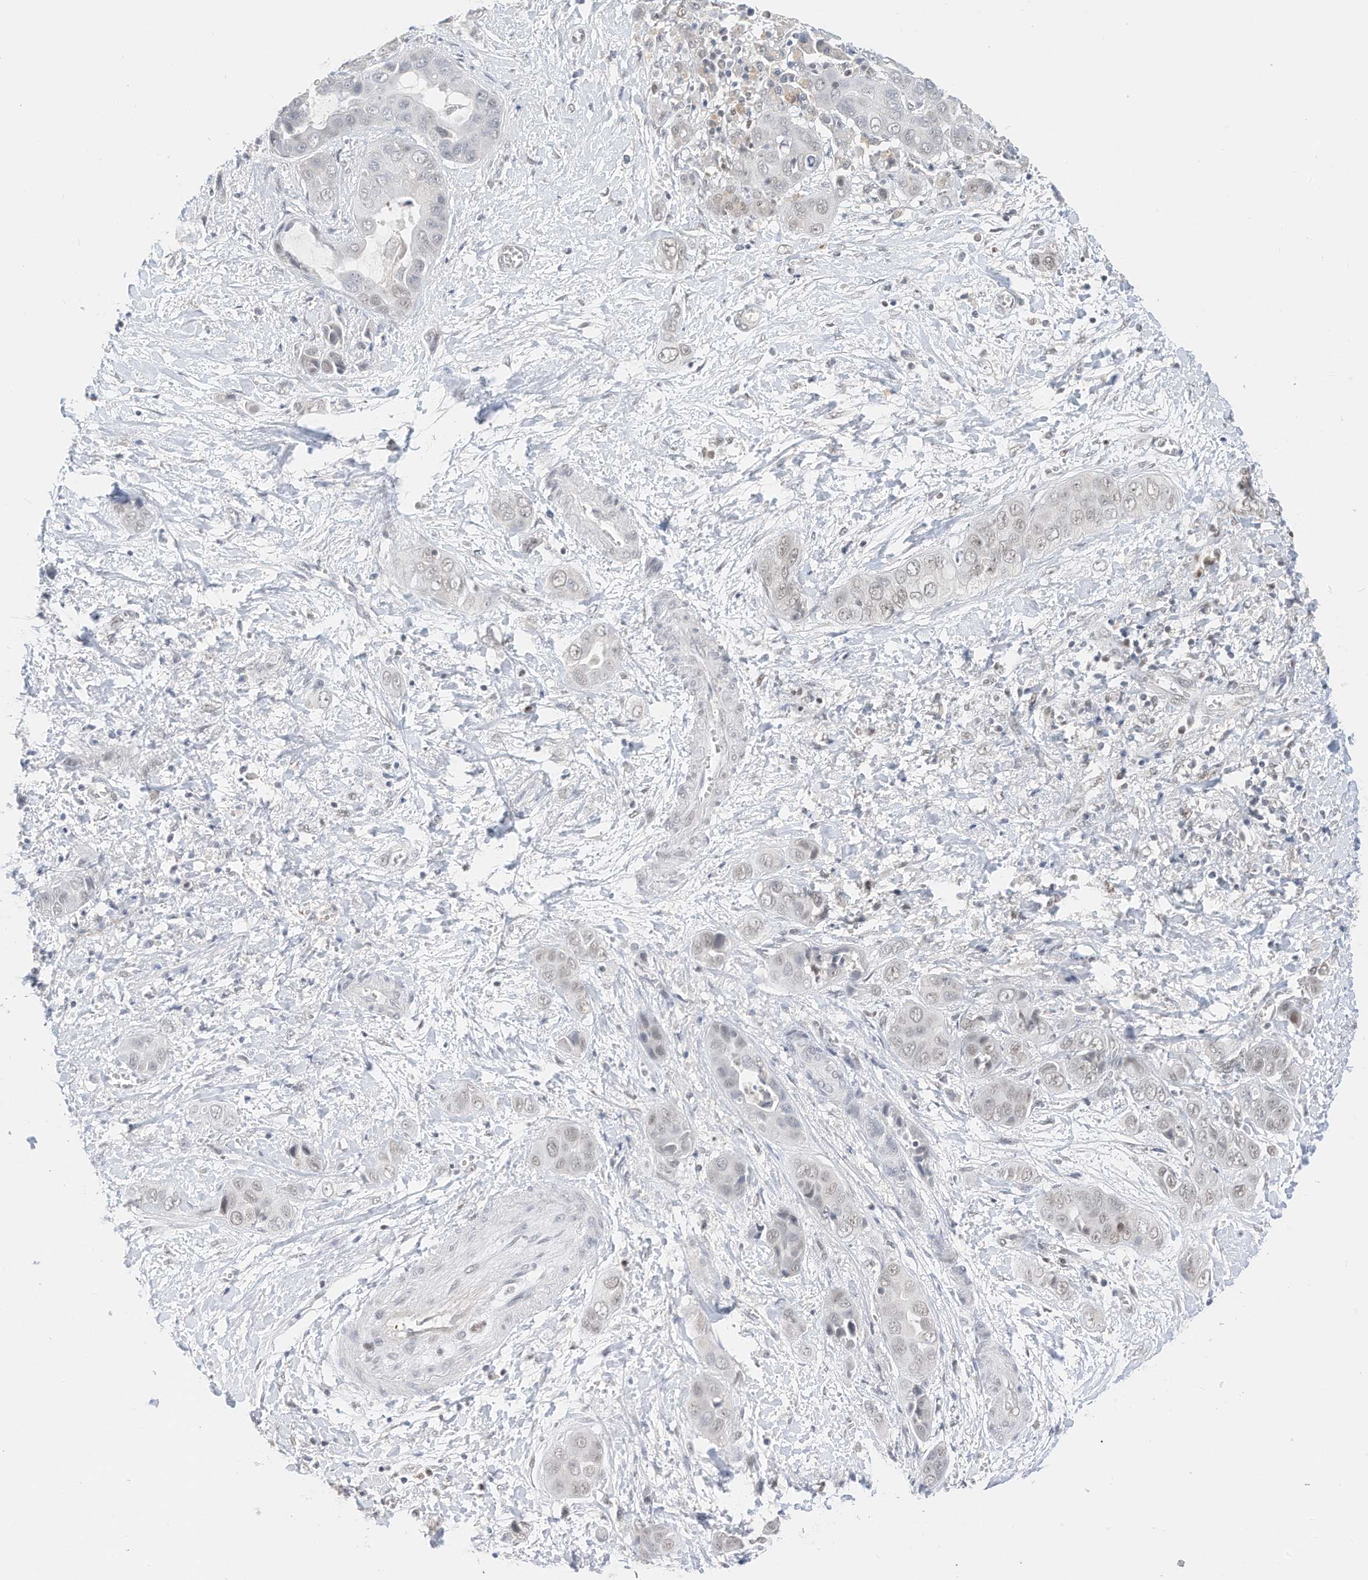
{"staining": {"intensity": "negative", "quantity": "none", "location": "none"}, "tissue": "liver cancer", "cell_type": "Tumor cells", "image_type": "cancer", "snomed": [{"axis": "morphology", "description": "Cholangiocarcinoma"}, {"axis": "topography", "description": "Liver"}], "caption": "This is an immunohistochemistry histopathology image of human liver cholangiocarcinoma. There is no staining in tumor cells.", "gene": "OGT", "patient": {"sex": "female", "age": 52}}